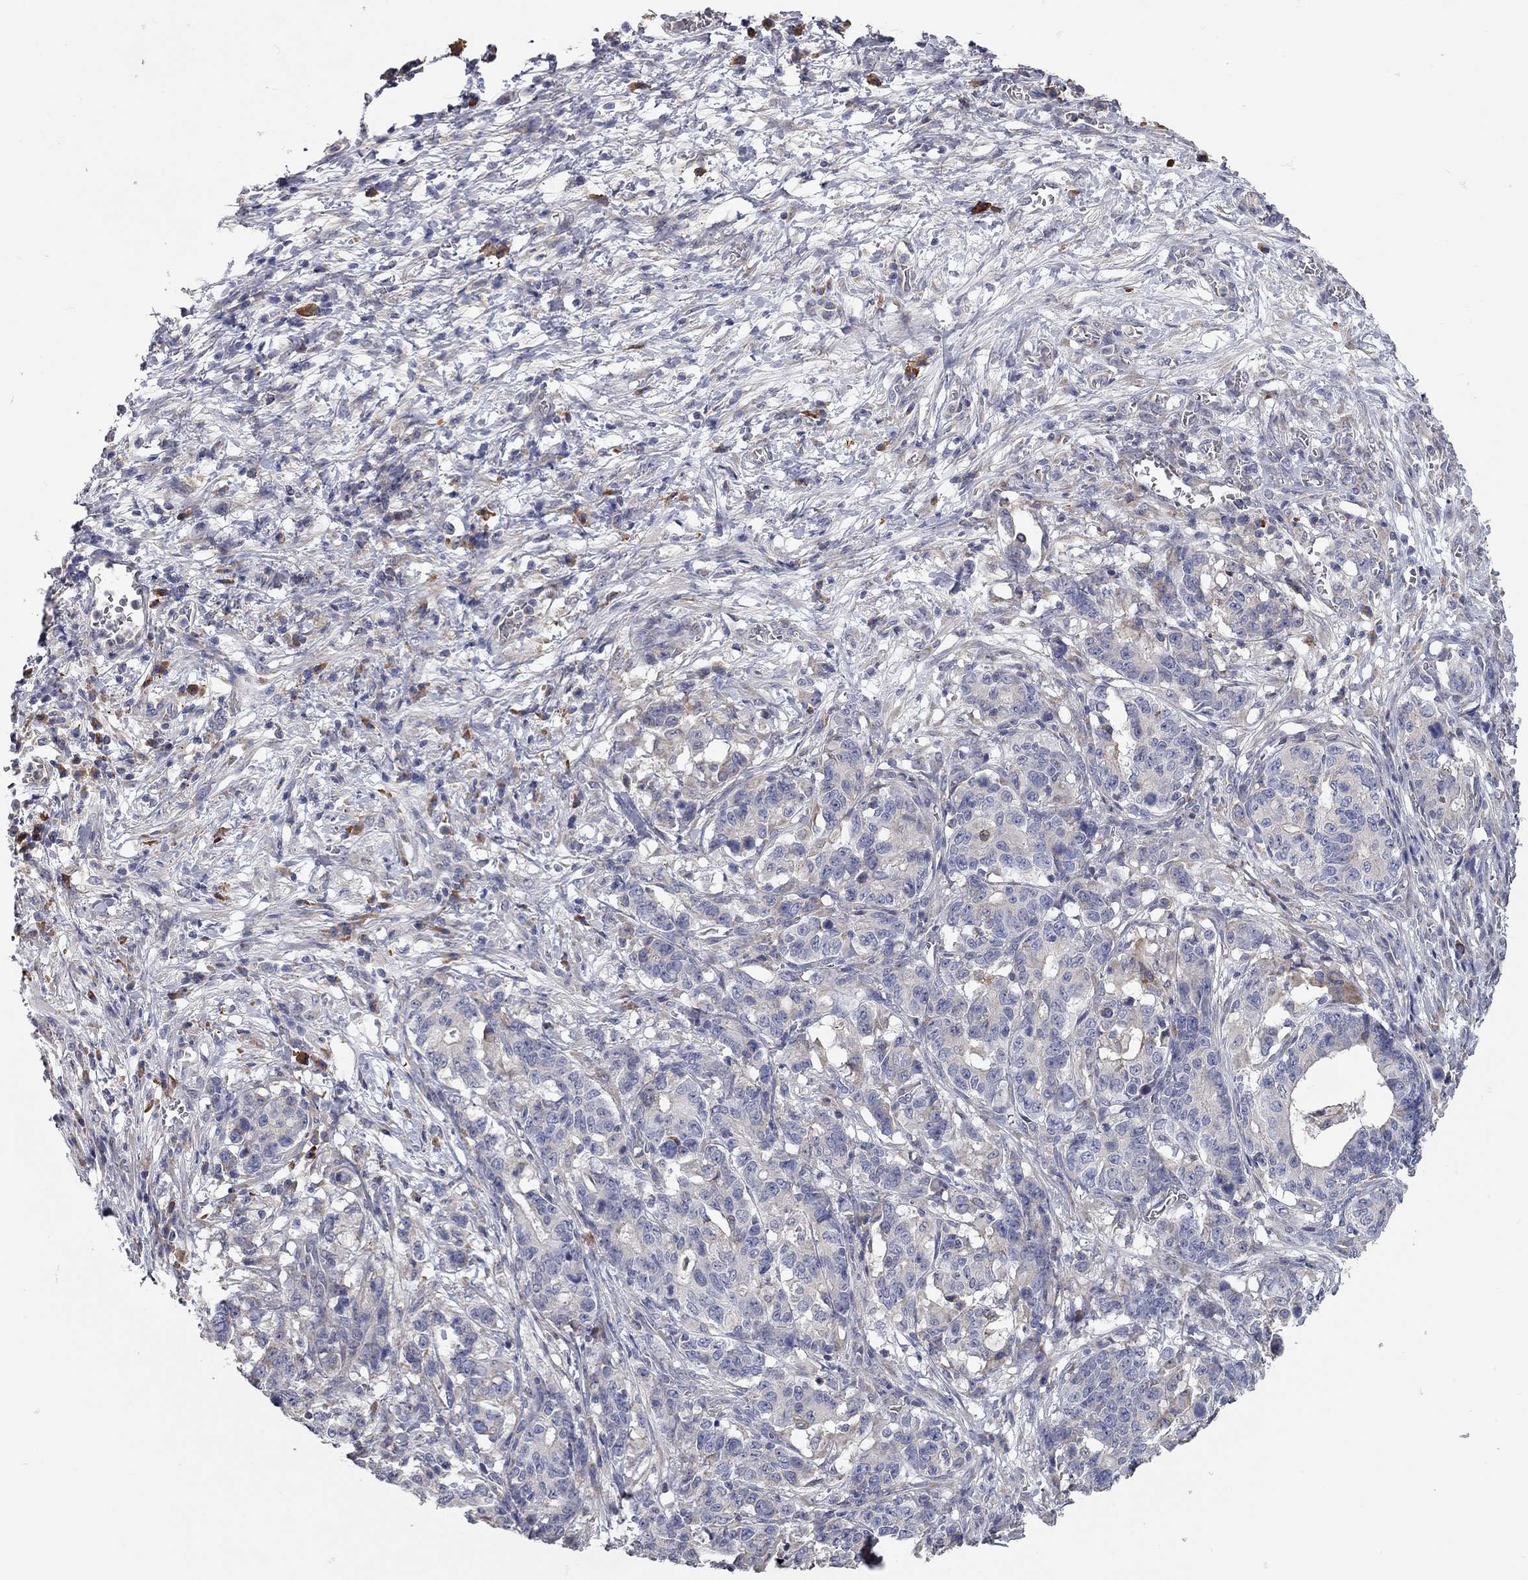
{"staining": {"intensity": "weak", "quantity": "<25%", "location": "cytoplasmic/membranous"}, "tissue": "stomach cancer", "cell_type": "Tumor cells", "image_type": "cancer", "snomed": [{"axis": "morphology", "description": "Normal tissue, NOS"}, {"axis": "morphology", "description": "Adenocarcinoma, NOS"}, {"axis": "topography", "description": "Stomach"}], "caption": "Tumor cells are negative for protein expression in human stomach cancer (adenocarcinoma). Brightfield microscopy of immunohistochemistry stained with DAB (3,3'-diaminobenzidine) (brown) and hematoxylin (blue), captured at high magnification.", "gene": "XAGE2", "patient": {"sex": "female", "age": 64}}